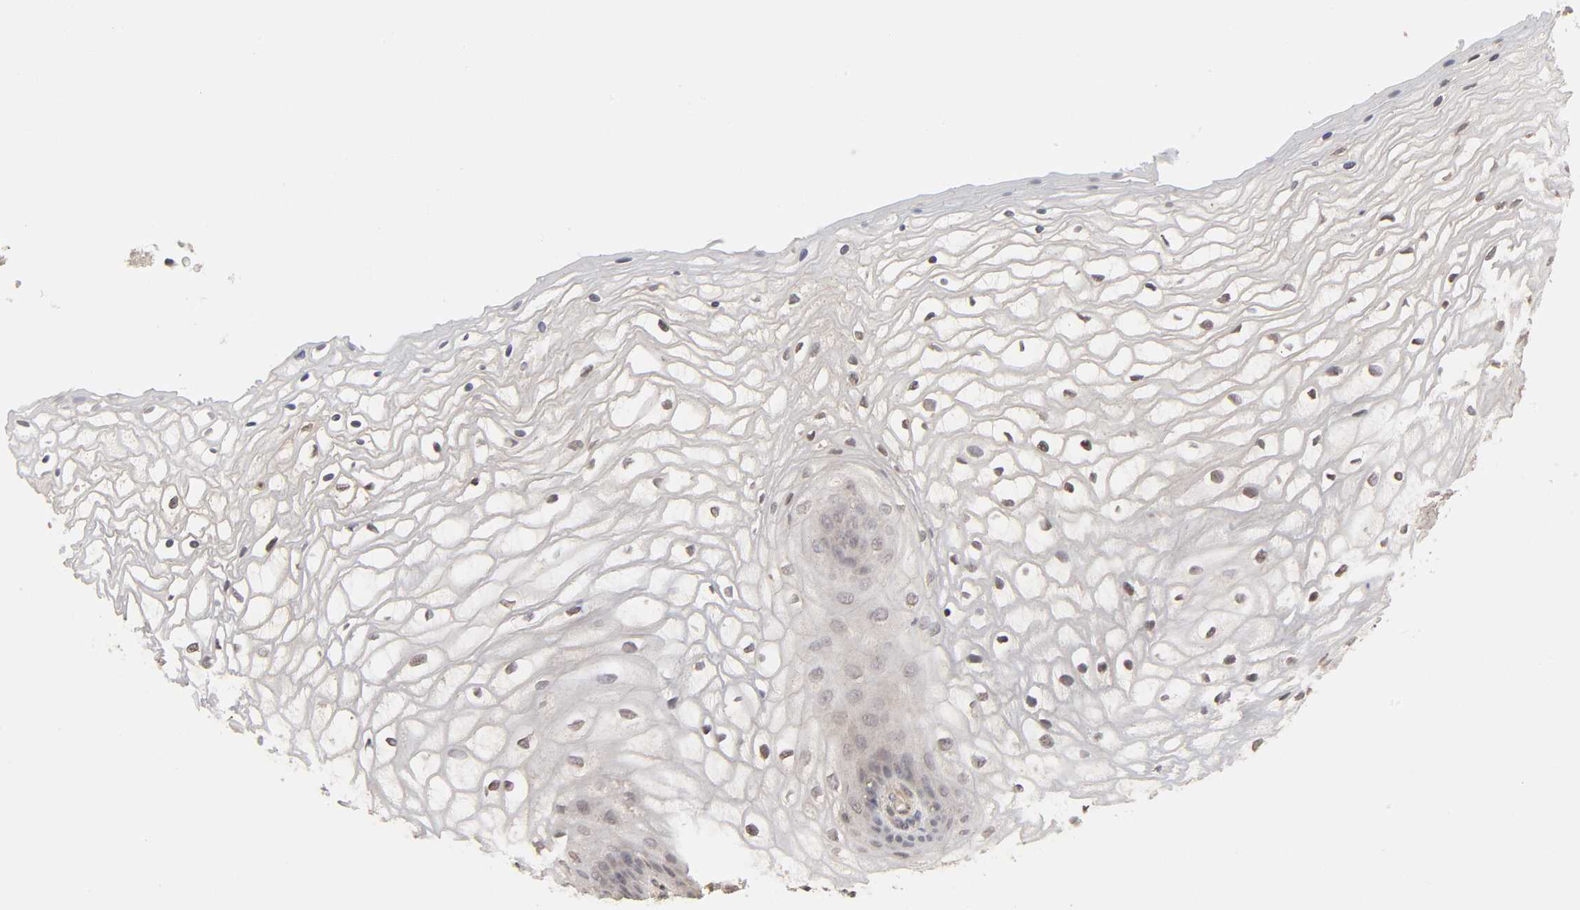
{"staining": {"intensity": "weak", "quantity": "25%-75%", "location": "cytoplasmic/membranous"}, "tissue": "vagina", "cell_type": "Squamous epithelial cells", "image_type": "normal", "snomed": [{"axis": "morphology", "description": "Normal tissue, NOS"}, {"axis": "topography", "description": "Vagina"}], "caption": "IHC micrograph of benign human vagina stained for a protein (brown), which reveals low levels of weak cytoplasmic/membranous staining in approximately 25%-75% of squamous epithelial cells.", "gene": "MAPK1", "patient": {"sex": "female", "age": 34}}